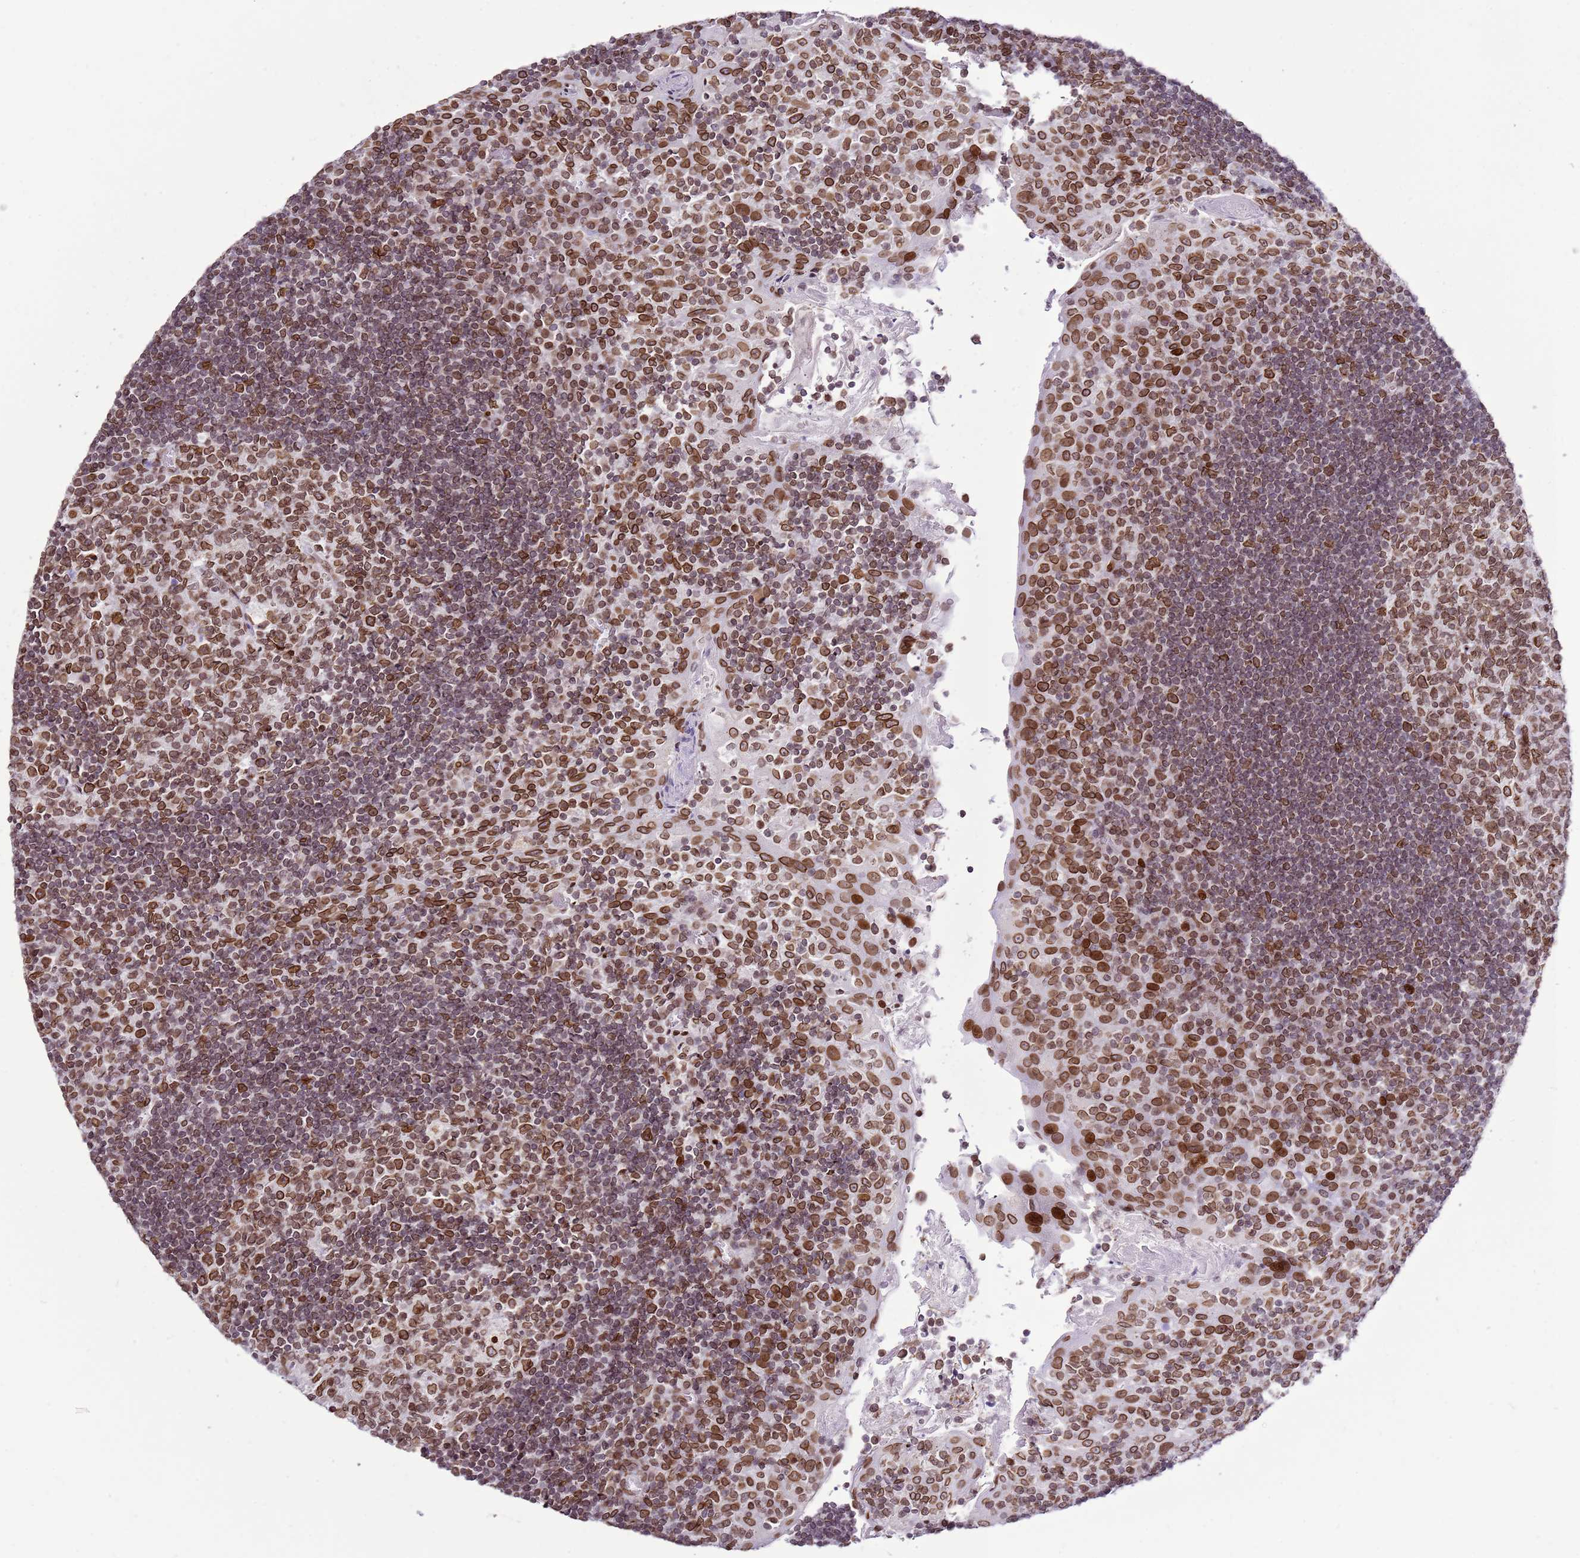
{"staining": {"intensity": "moderate", "quantity": ">75%", "location": "nuclear"}, "tissue": "tonsil", "cell_type": "Germinal center cells", "image_type": "normal", "snomed": [{"axis": "morphology", "description": "Normal tissue, NOS"}, {"axis": "topography", "description": "Tonsil"}], "caption": "Germinal center cells display medium levels of moderate nuclear positivity in about >75% of cells in normal human tonsil.", "gene": "POU6F1", "patient": {"sex": "male", "age": 17}}